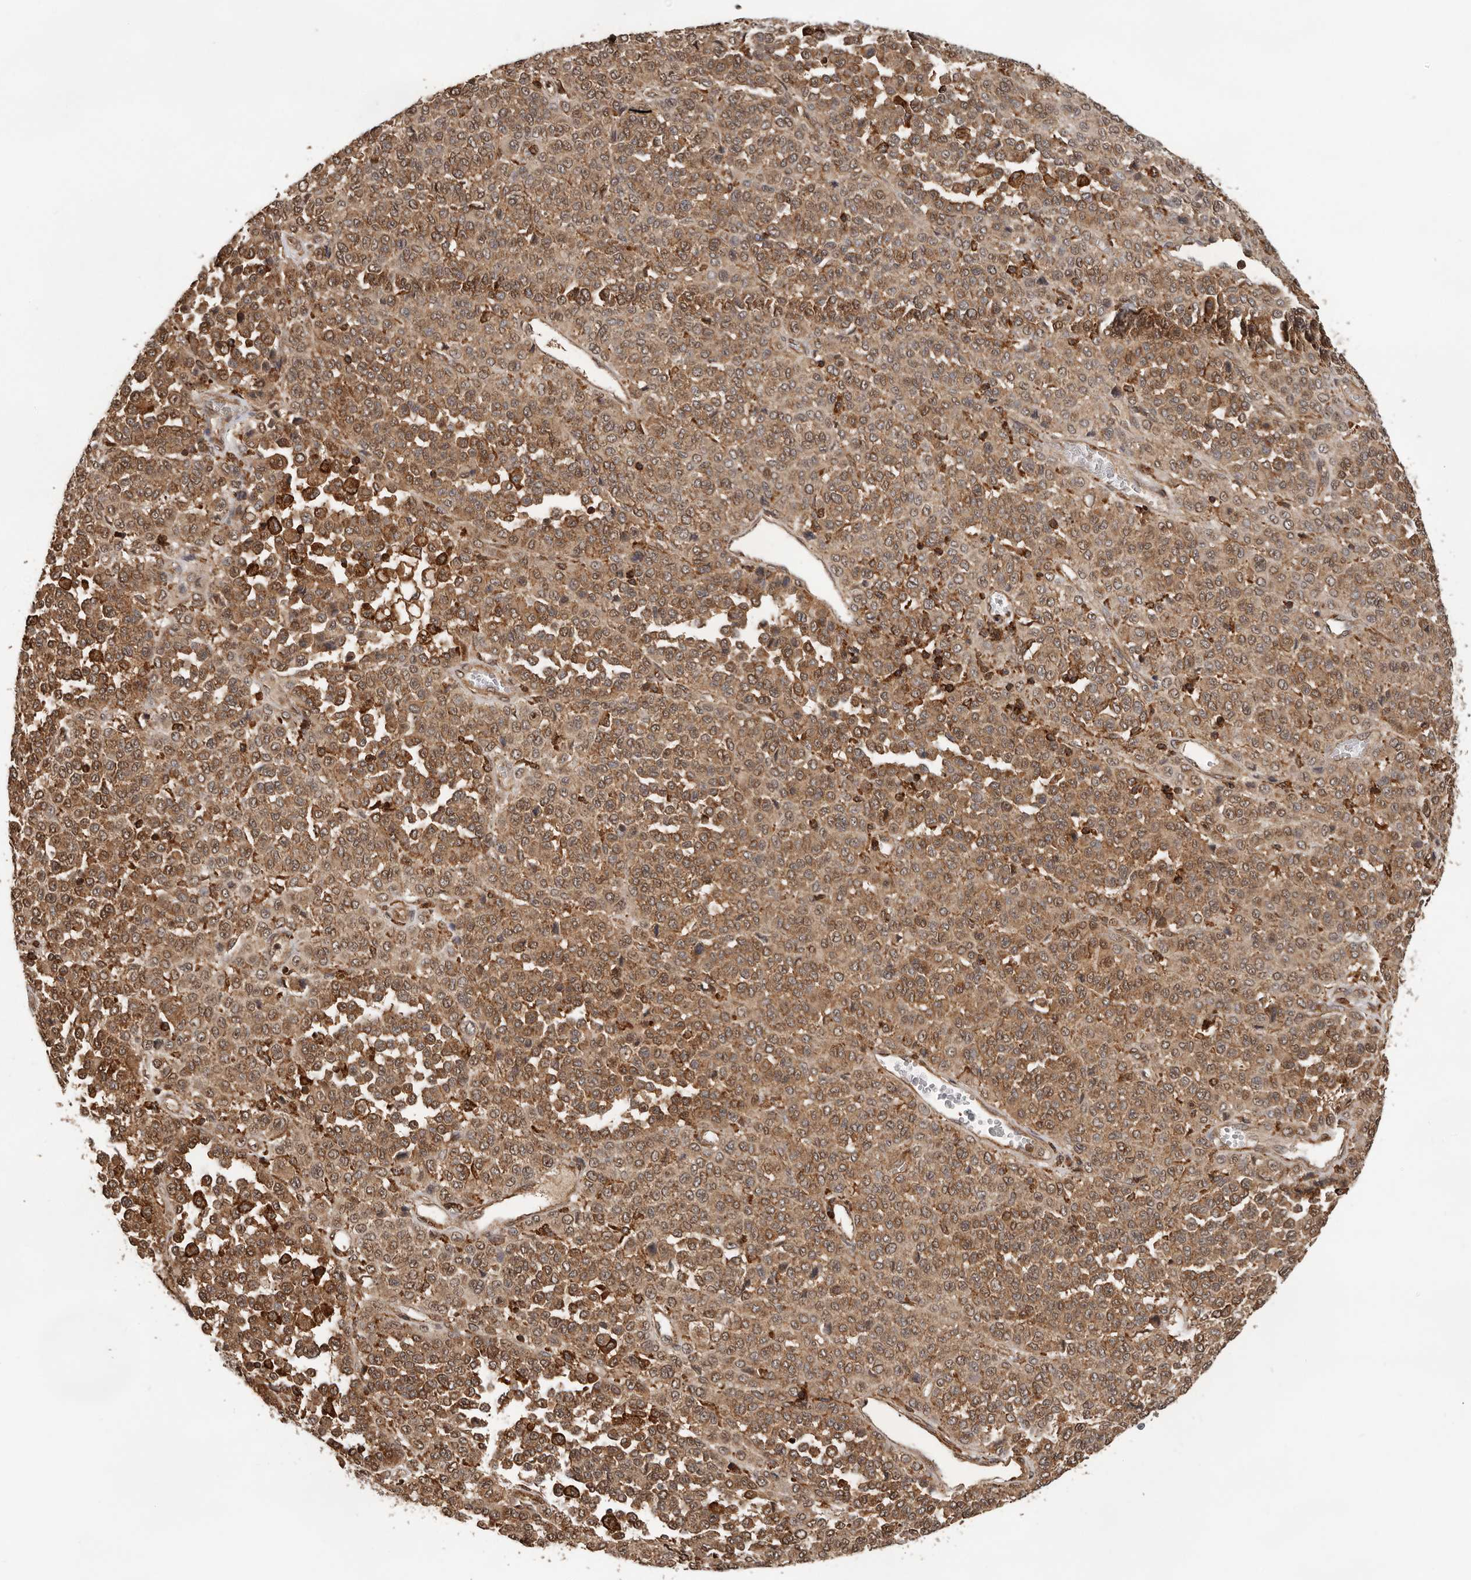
{"staining": {"intensity": "strong", "quantity": ">75%", "location": "cytoplasmic/membranous"}, "tissue": "melanoma", "cell_type": "Tumor cells", "image_type": "cancer", "snomed": [{"axis": "morphology", "description": "Malignant melanoma, Metastatic site"}, {"axis": "topography", "description": "Pancreas"}], "caption": "Malignant melanoma (metastatic site) stained for a protein exhibits strong cytoplasmic/membranous positivity in tumor cells.", "gene": "RNF157", "patient": {"sex": "female", "age": 30}}